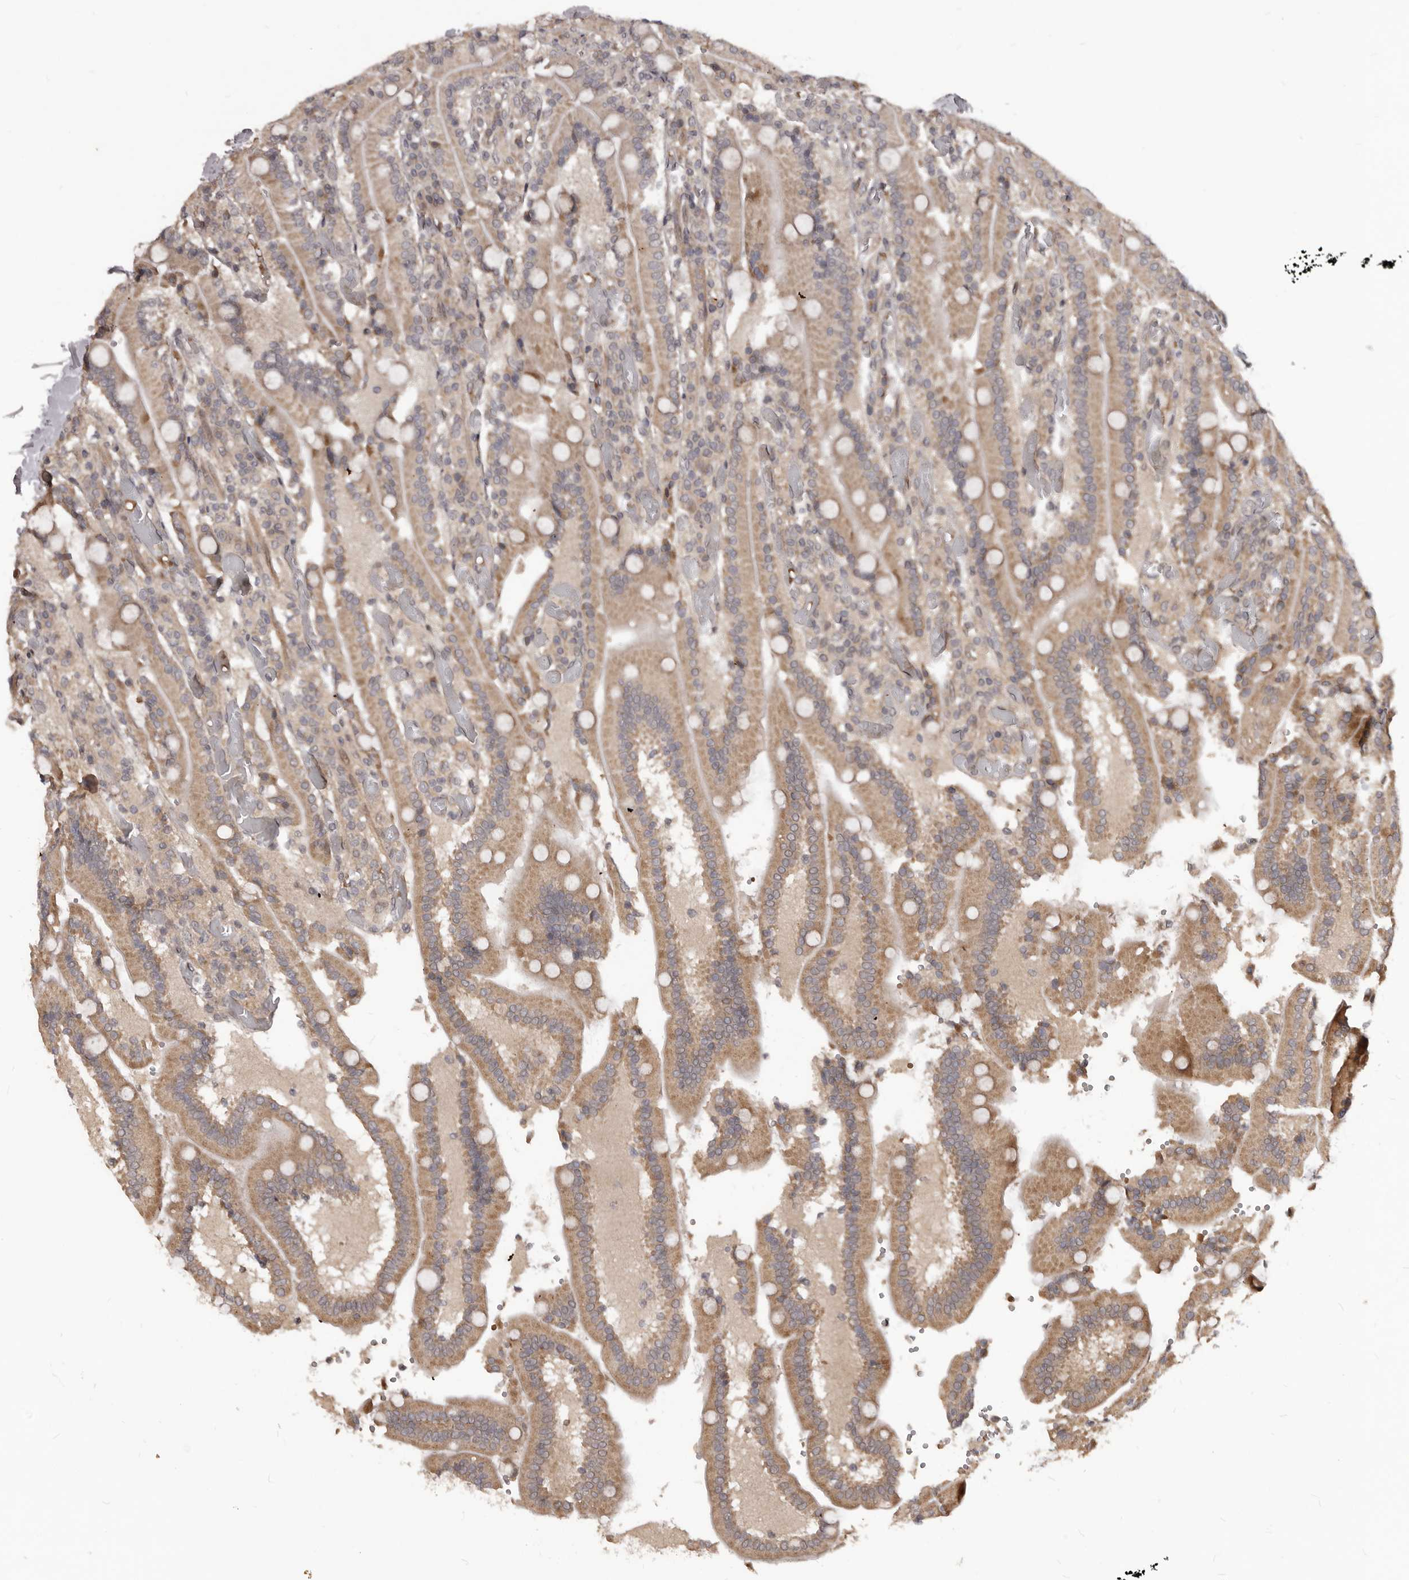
{"staining": {"intensity": "moderate", "quantity": ">75%", "location": "cytoplasmic/membranous"}, "tissue": "duodenum", "cell_type": "Glandular cells", "image_type": "normal", "snomed": [{"axis": "morphology", "description": "Normal tissue, NOS"}, {"axis": "topography", "description": "Duodenum"}], "caption": "Protein expression analysis of unremarkable duodenum displays moderate cytoplasmic/membranous expression in about >75% of glandular cells. (Brightfield microscopy of DAB IHC at high magnification).", "gene": "GABPB2", "patient": {"sex": "female", "age": 62}}